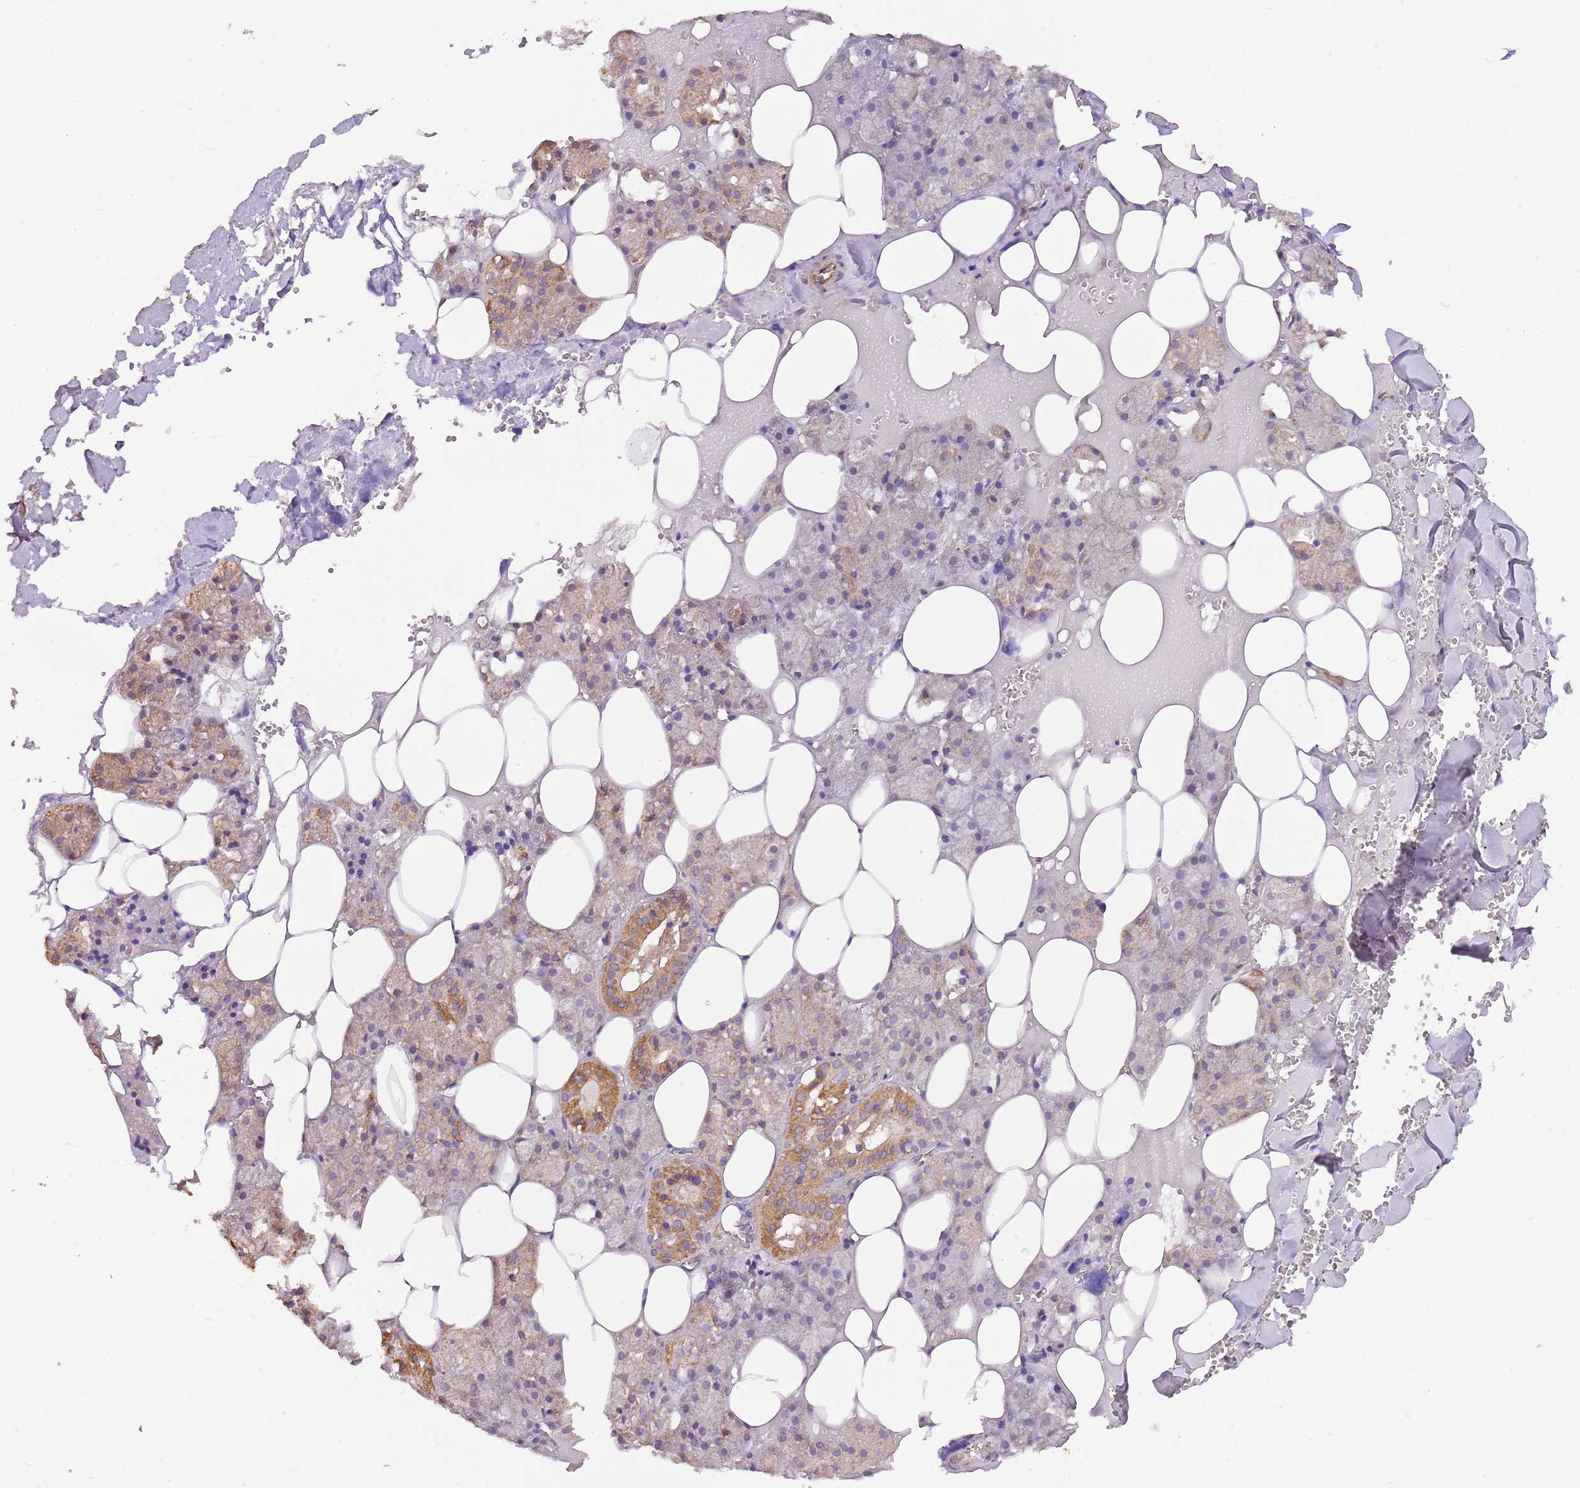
{"staining": {"intensity": "moderate", "quantity": "25%-75%", "location": "cytoplasmic/membranous"}, "tissue": "salivary gland", "cell_type": "Glandular cells", "image_type": "normal", "snomed": [{"axis": "morphology", "description": "Normal tissue, NOS"}, {"axis": "topography", "description": "Salivary gland"}], "caption": "Moderate cytoplasmic/membranous positivity for a protein is present in about 25%-75% of glandular cells of unremarkable salivary gland using immunohistochemistry.", "gene": "DOCK9", "patient": {"sex": "male", "age": 62}}